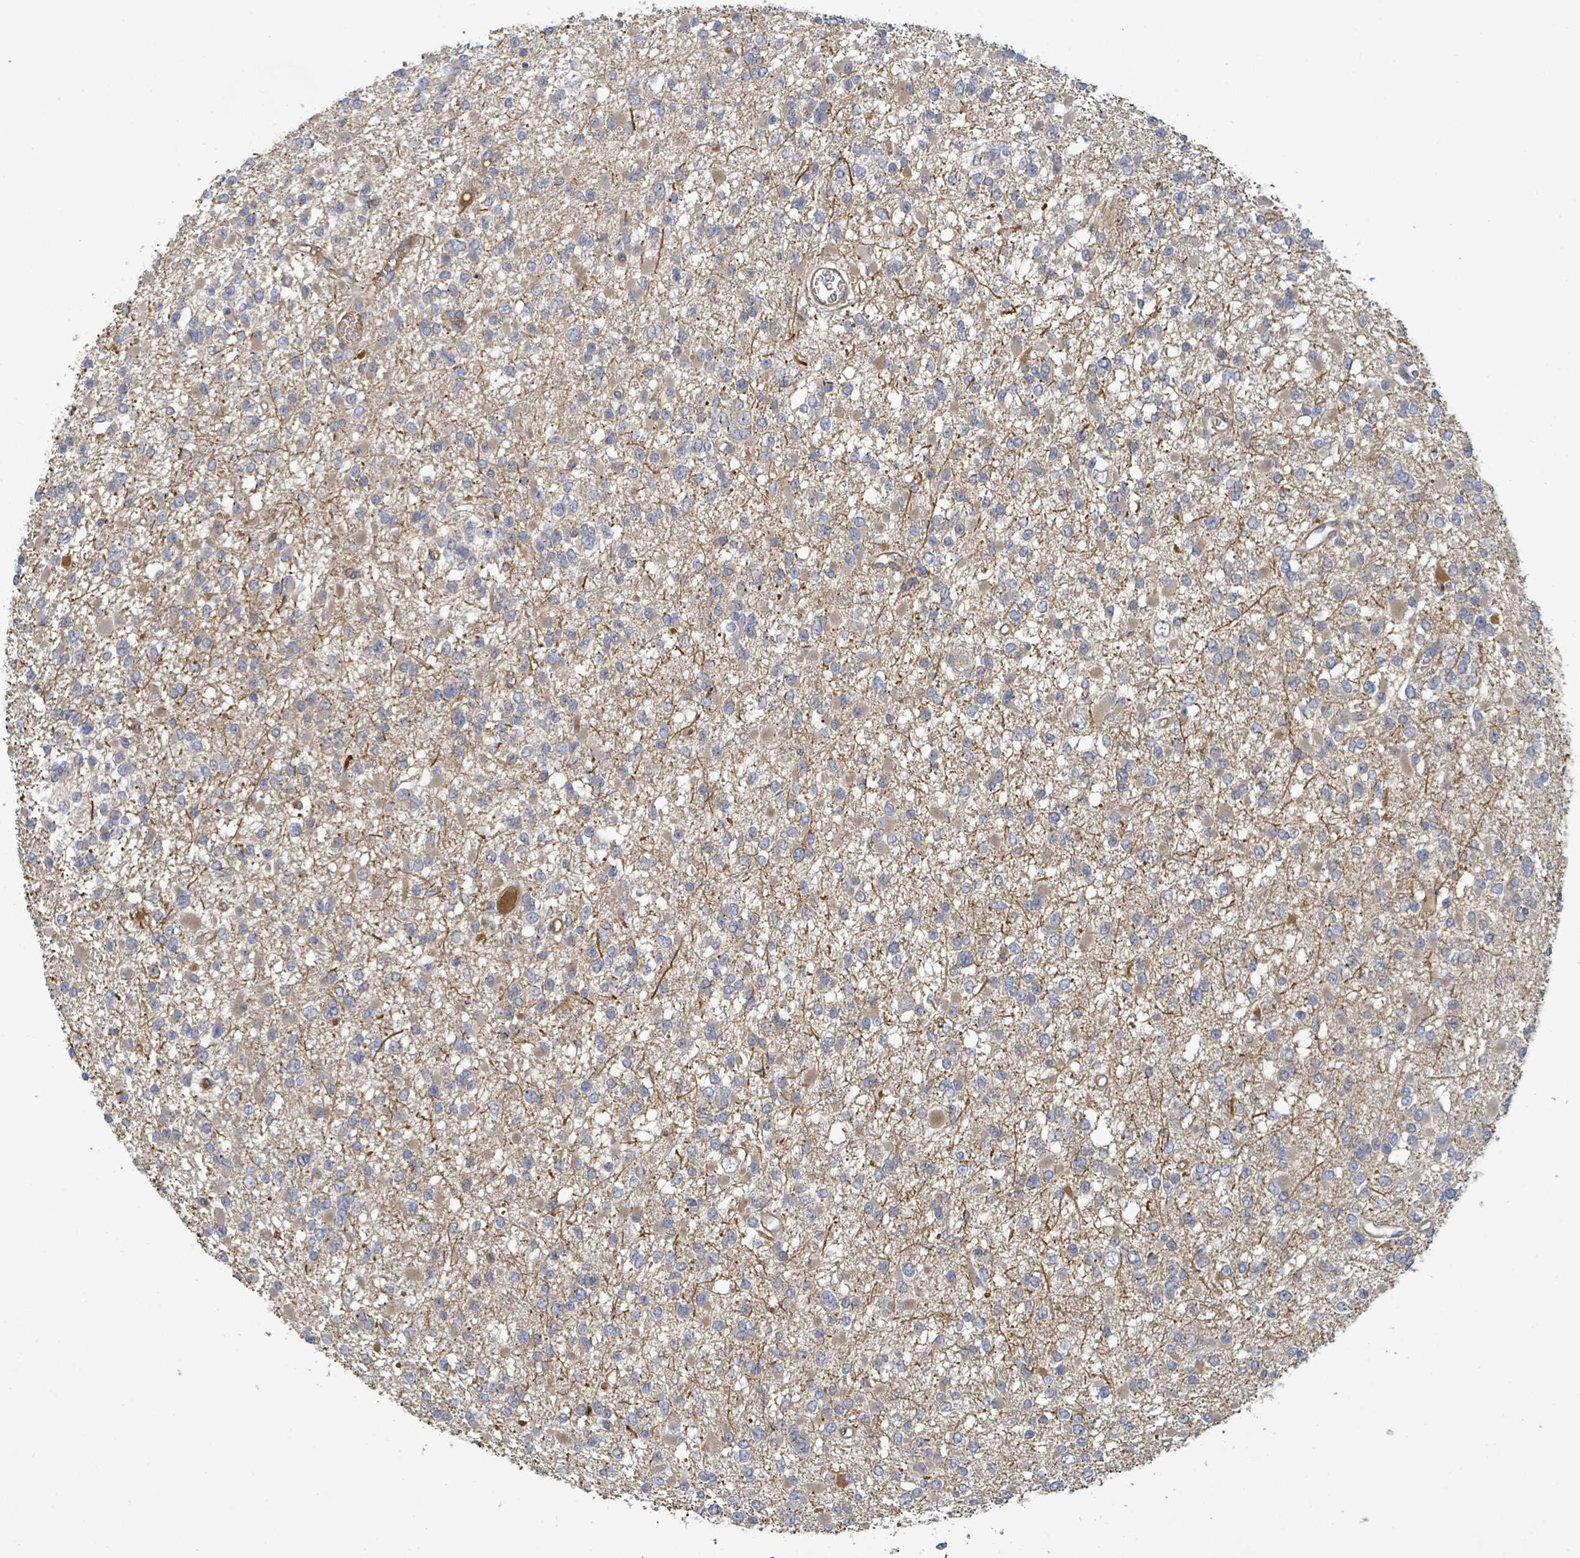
{"staining": {"intensity": "weak", "quantity": "<25%", "location": "cytoplasmic/membranous"}, "tissue": "glioma", "cell_type": "Tumor cells", "image_type": "cancer", "snomed": [{"axis": "morphology", "description": "Glioma, malignant, Low grade"}, {"axis": "topography", "description": "Brain"}], "caption": "Glioma stained for a protein using IHC reveals no staining tumor cells.", "gene": "STARD4", "patient": {"sex": "female", "age": 22}}